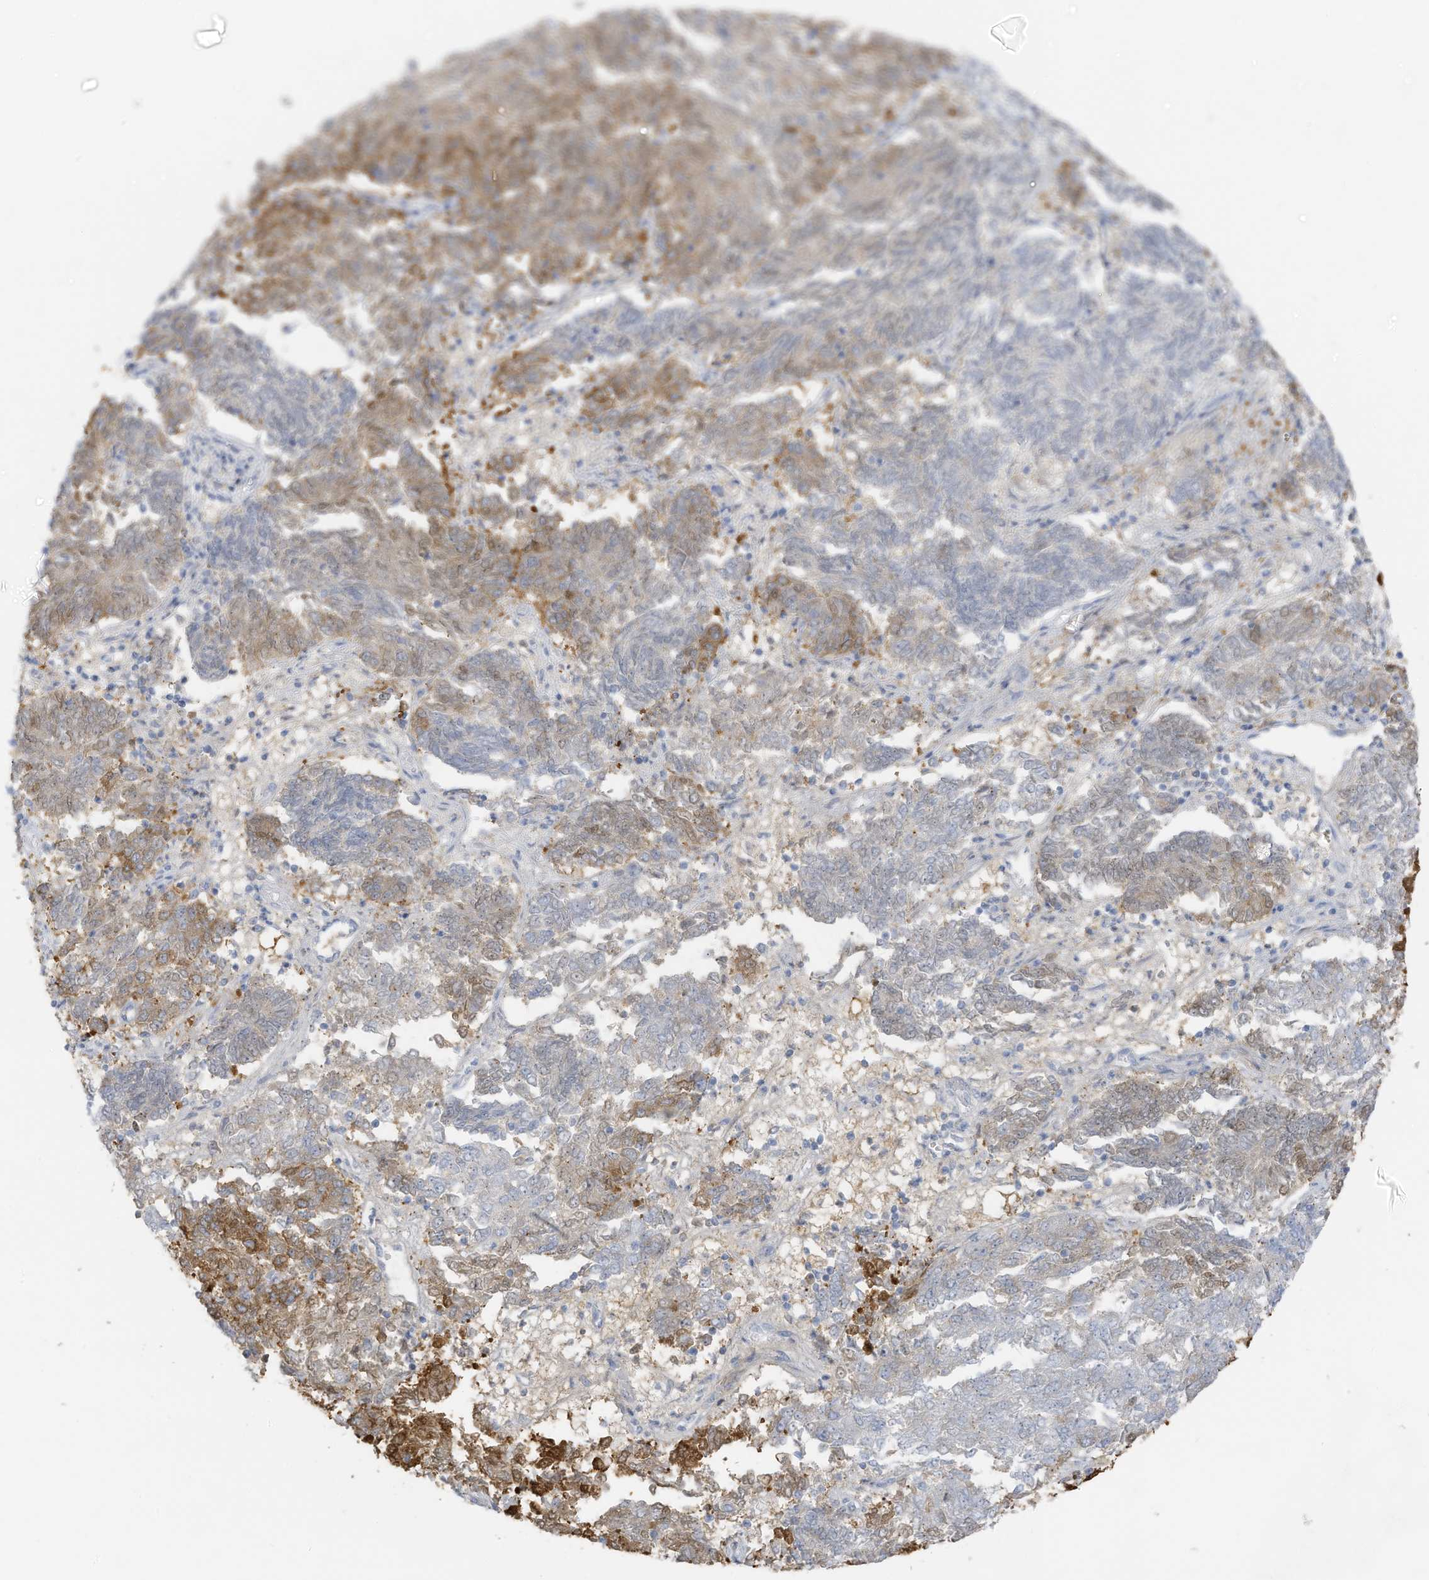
{"staining": {"intensity": "moderate", "quantity": "25%-75%", "location": "cytoplasmic/membranous"}, "tissue": "endometrial cancer", "cell_type": "Tumor cells", "image_type": "cancer", "snomed": [{"axis": "morphology", "description": "Adenocarcinoma, NOS"}, {"axis": "topography", "description": "Endometrium"}], "caption": "Endometrial cancer (adenocarcinoma) tissue reveals moderate cytoplasmic/membranous staining in about 25%-75% of tumor cells", "gene": "SLC25A43", "patient": {"sex": "female", "age": 80}}